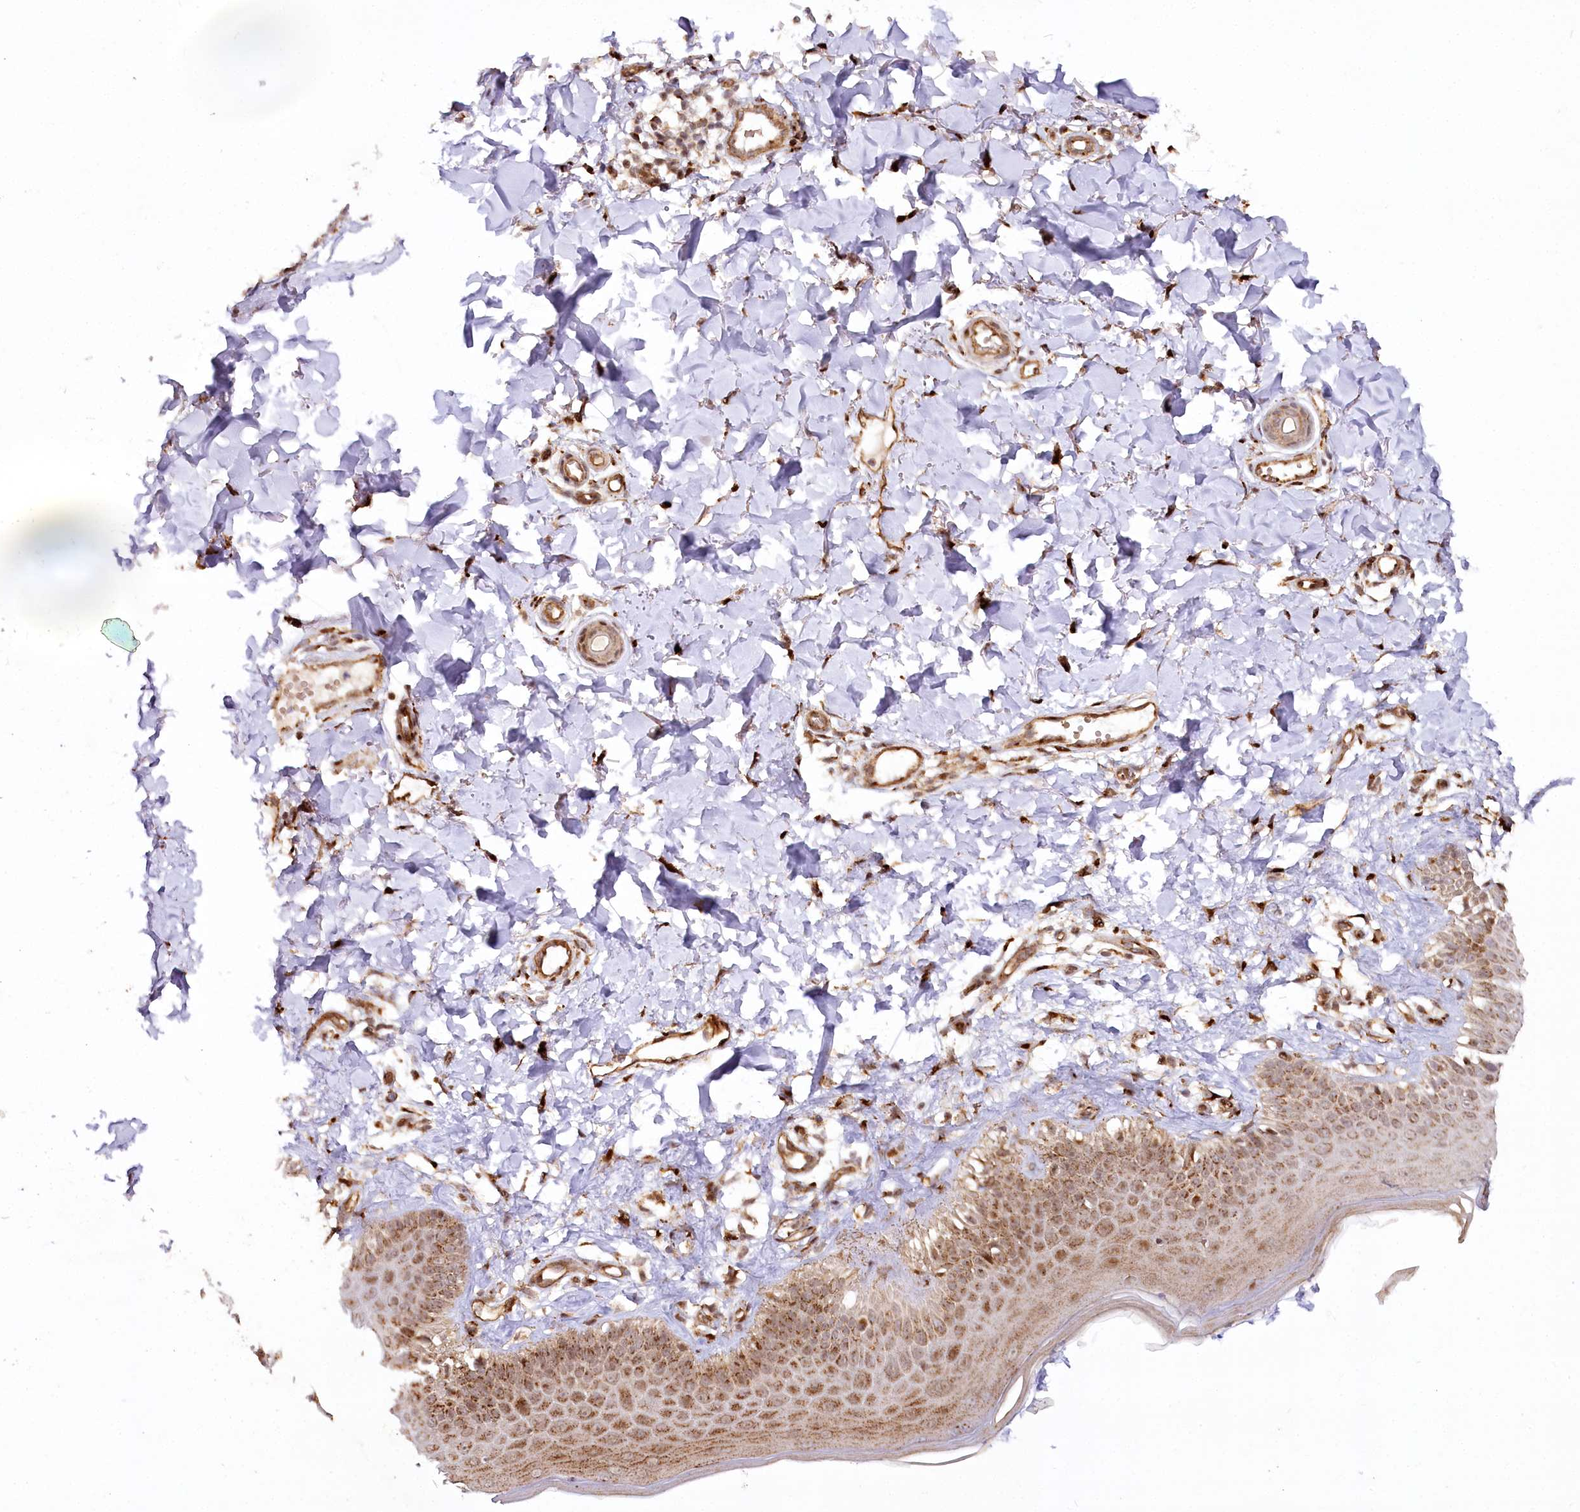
{"staining": {"intensity": "moderate", "quantity": "25%-75%", "location": "cytoplasmic/membranous,nuclear"}, "tissue": "skin", "cell_type": "Fibroblasts", "image_type": "normal", "snomed": [{"axis": "morphology", "description": "Normal tissue, NOS"}, {"axis": "topography", "description": "Skin"}], "caption": "The immunohistochemical stain highlights moderate cytoplasmic/membranous,nuclear positivity in fibroblasts of benign skin.", "gene": "COPG1", "patient": {"sex": "male", "age": 52}}